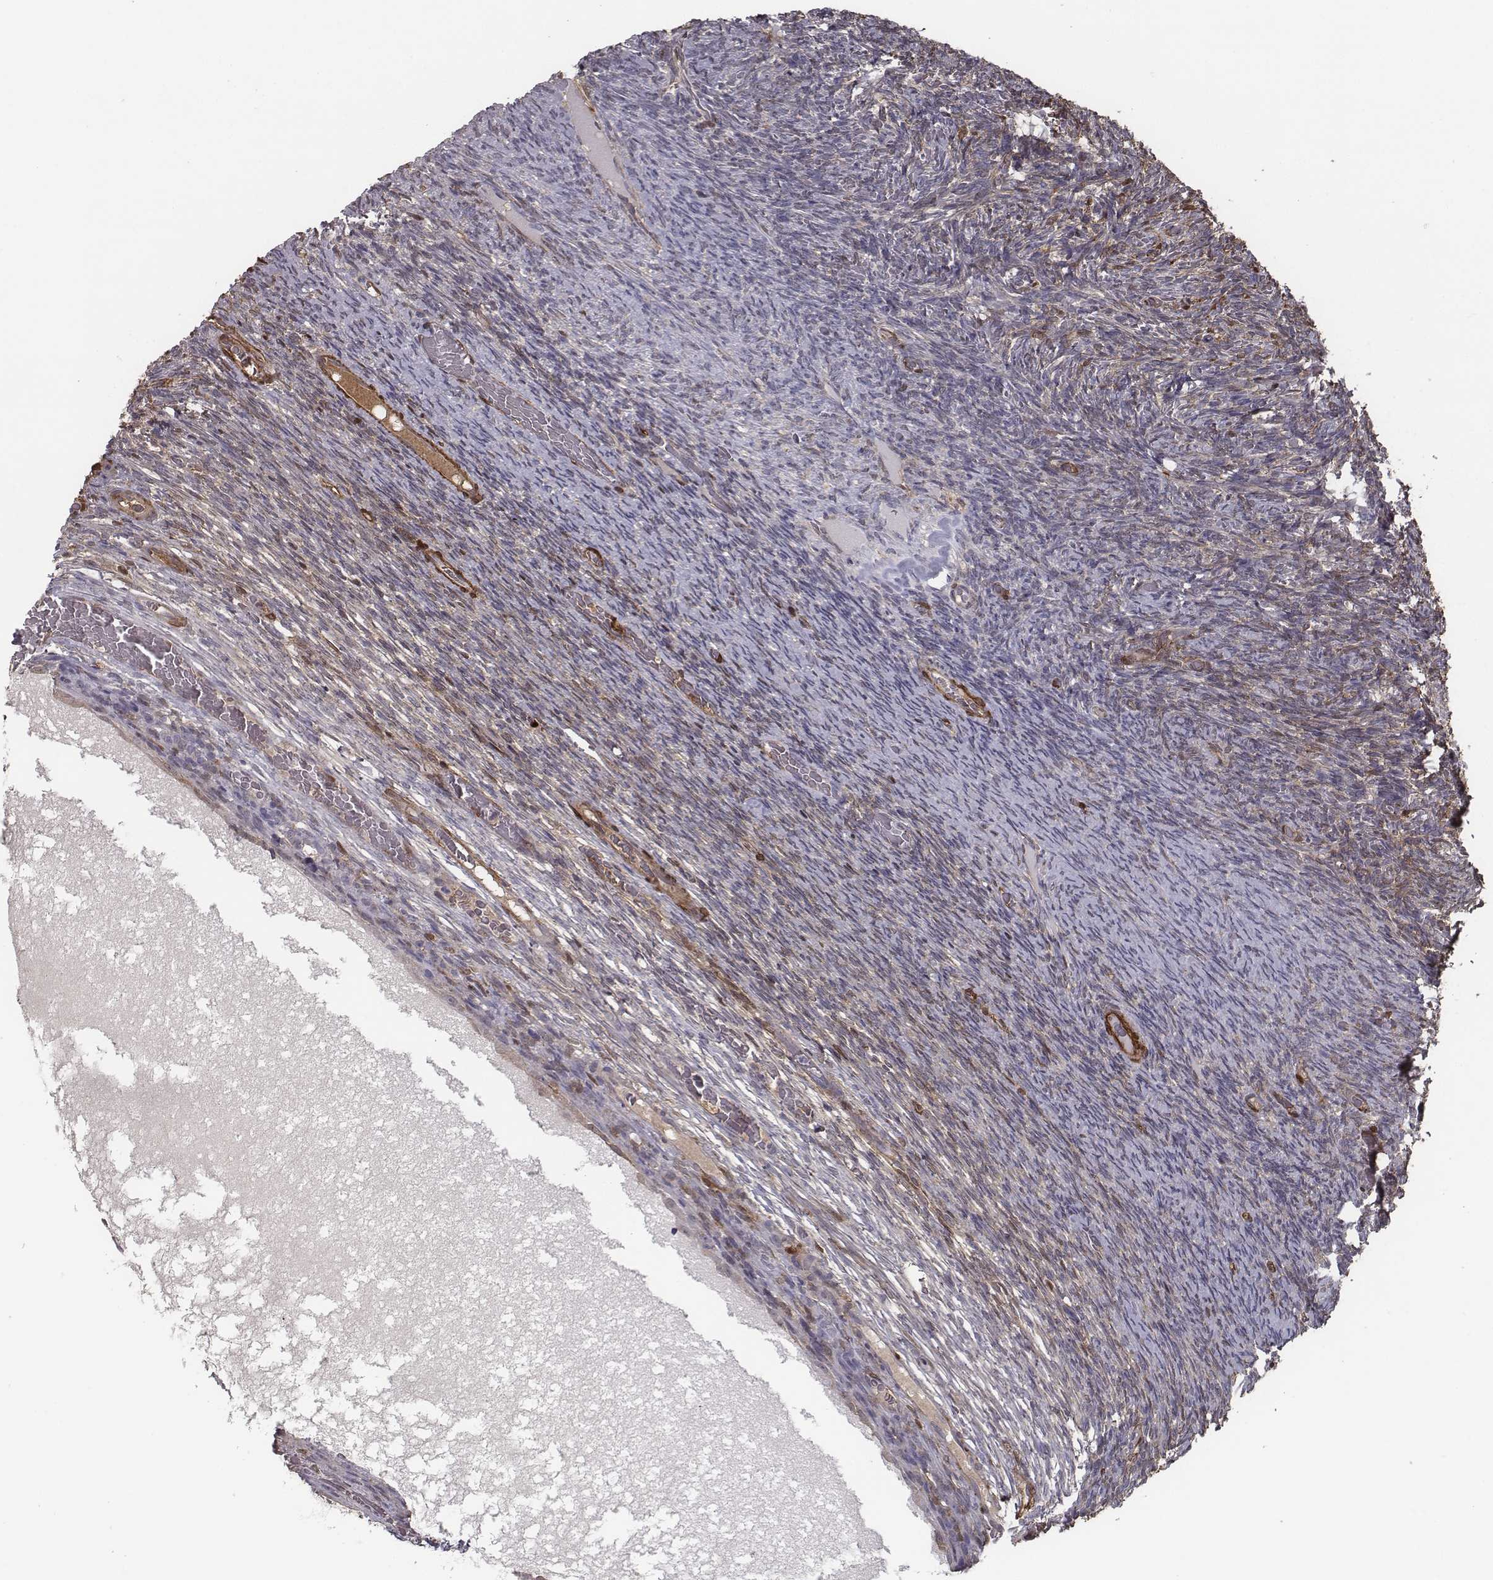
{"staining": {"intensity": "moderate", "quantity": "25%-75%", "location": "cytoplasmic/membranous"}, "tissue": "ovary", "cell_type": "Ovarian stroma cells", "image_type": "normal", "snomed": [{"axis": "morphology", "description": "Normal tissue, NOS"}, {"axis": "topography", "description": "Ovary"}], "caption": "About 25%-75% of ovarian stroma cells in benign ovary display moderate cytoplasmic/membranous protein staining as visualized by brown immunohistochemical staining.", "gene": "ISYNA1", "patient": {"sex": "female", "age": 34}}